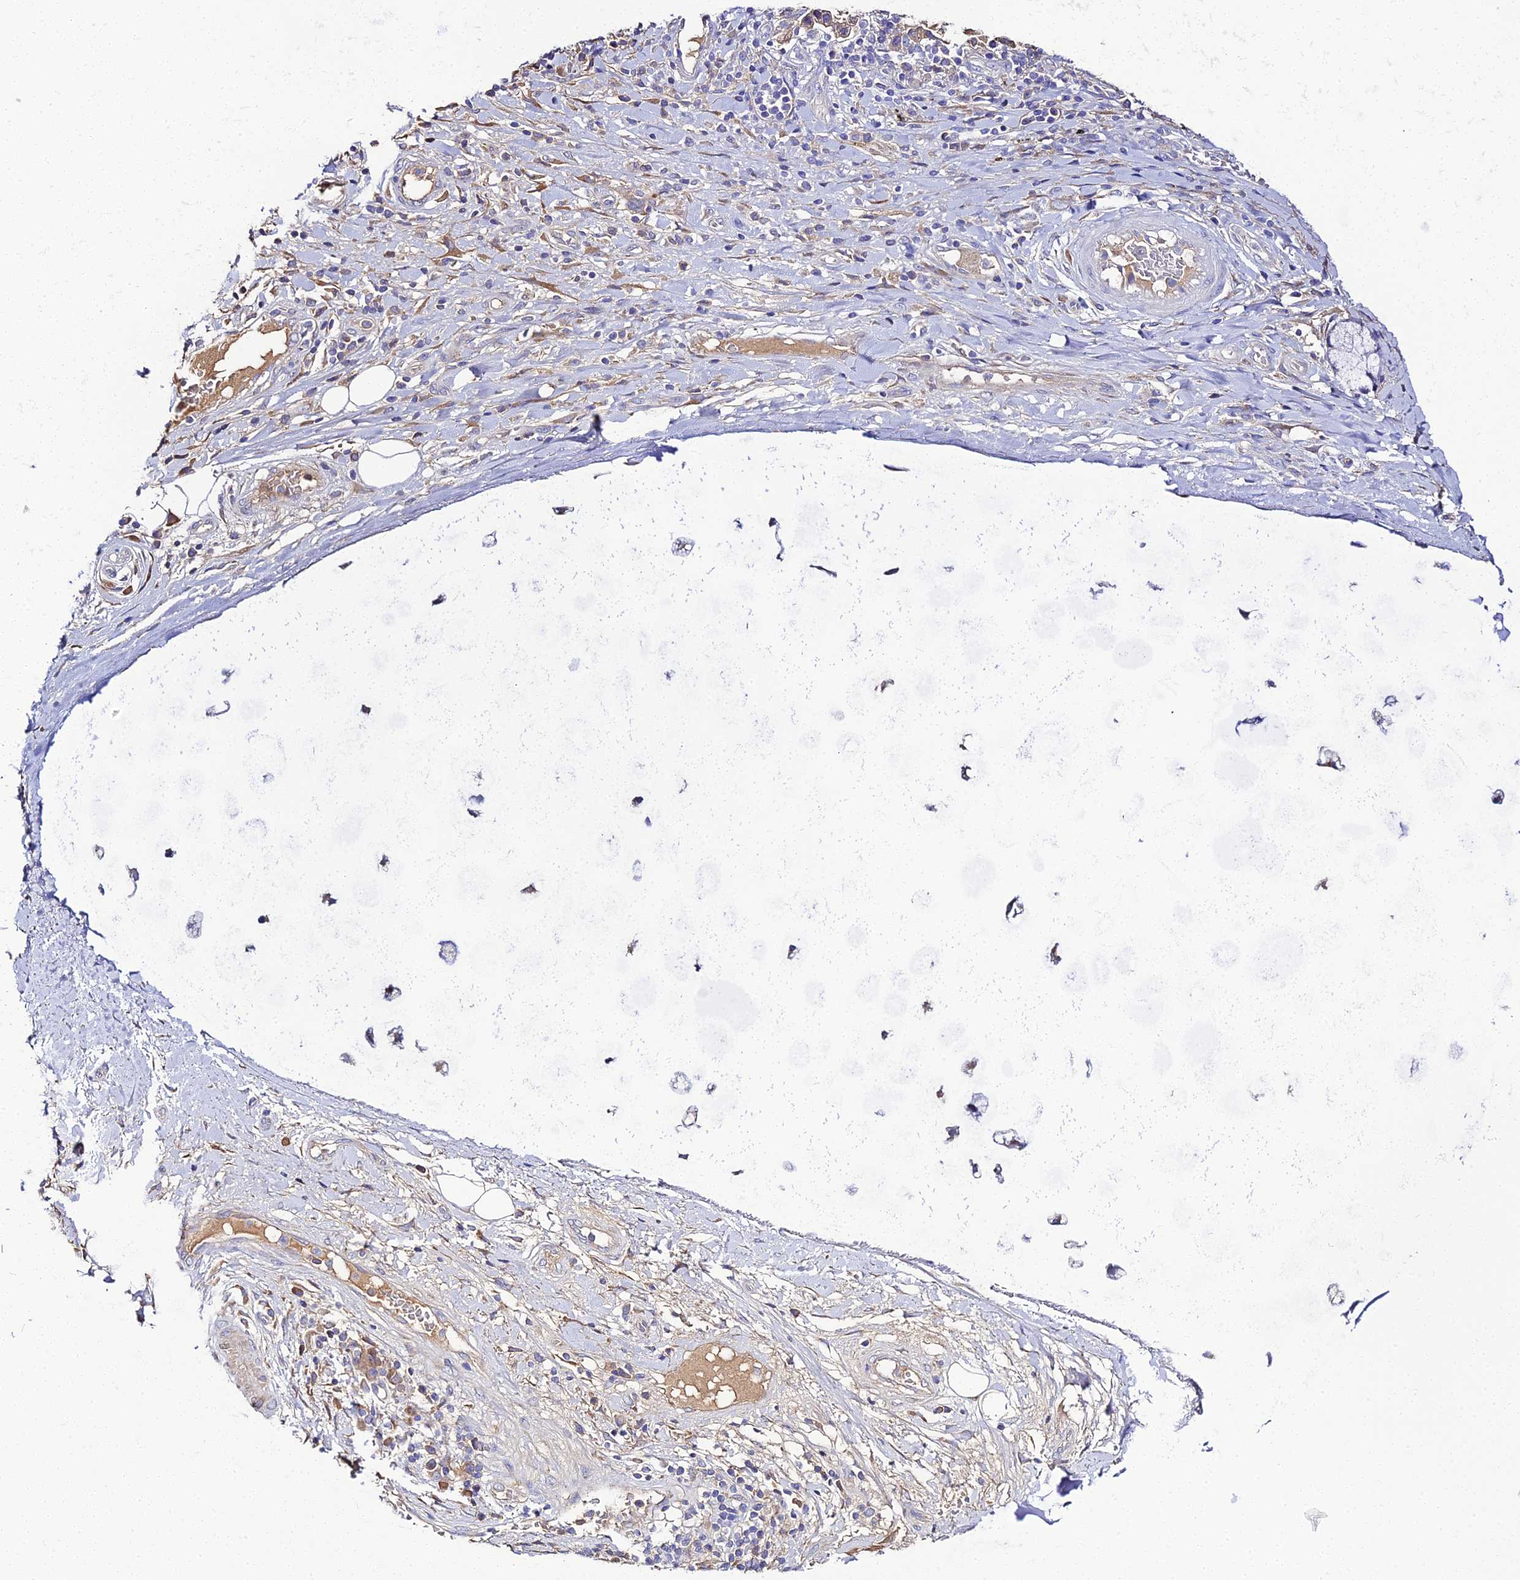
{"staining": {"intensity": "negative", "quantity": "none", "location": "none"}, "tissue": "adipose tissue", "cell_type": "Adipocytes", "image_type": "normal", "snomed": [{"axis": "morphology", "description": "Normal tissue, NOS"}, {"axis": "morphology", "description": "Squamous cell carcinoma, NOS"}, {"axis": "topography", "description": "Bronchus"}, {"axis": "topography", "description": "Lung"}], "caption": "This is an IHC image of benign adipose tissue. There is no expression in adipocytes.", "gene": "SCX", "patient": {"sex": "male", "age": 64}}